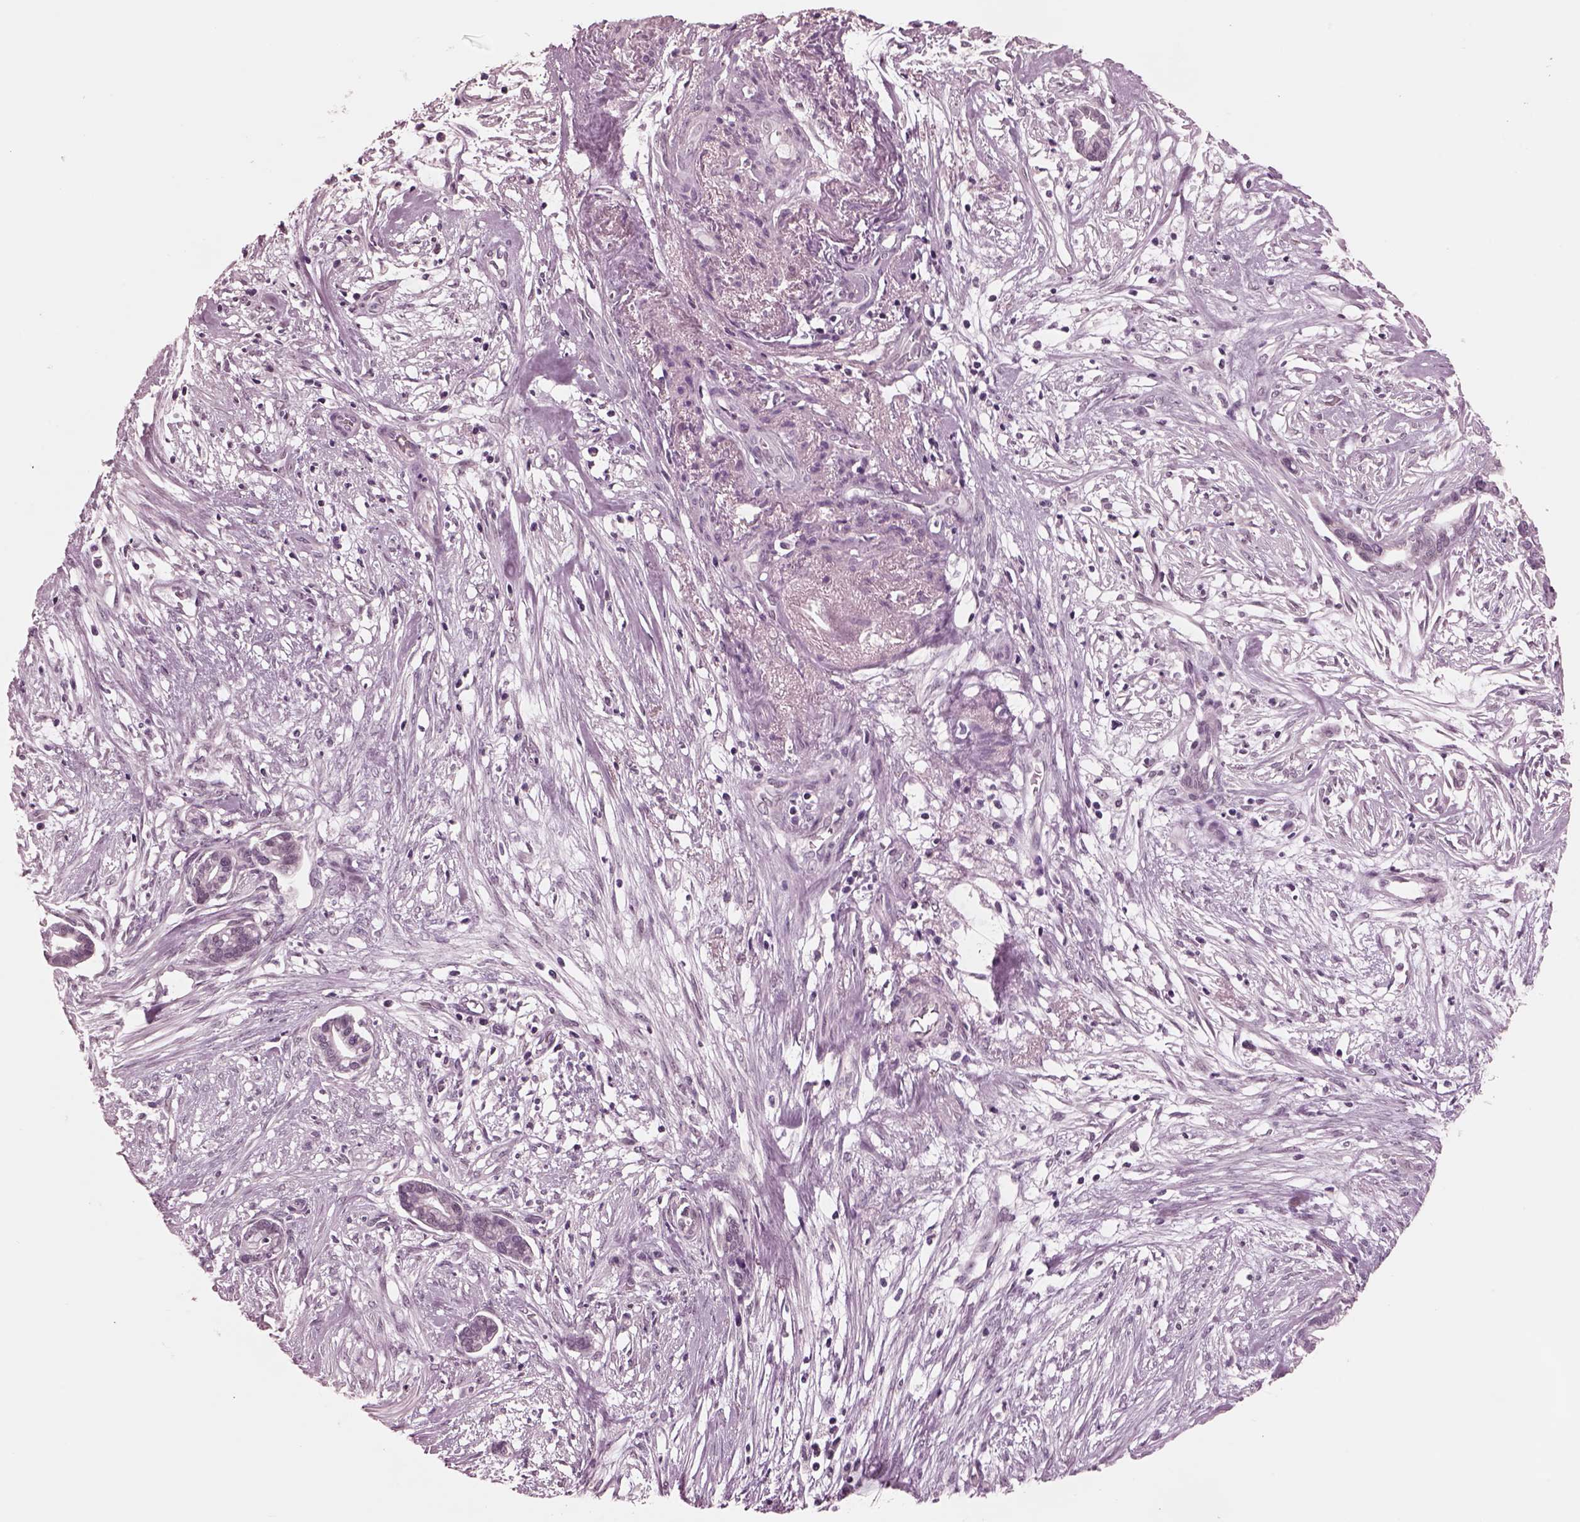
{"staining": {"intensity": "negative", "quantity": "none", "location": "none"}, "tissue": "cervical cancer", "cell_type": "Tumor cells", "image_type": "cancer", "snomed": [{"axis": "morphology", "description": "Adenocarcinoma, NOS"}, {"axis": "topography", "description": "Cervix"}], "caption": "Immunohistochemical staining of cervical cancer (adenocarcinoma) reveals no significant expression in tumor cells.", "gene": "GARIN4", "patient": {"sex": "female", "age": 62}}